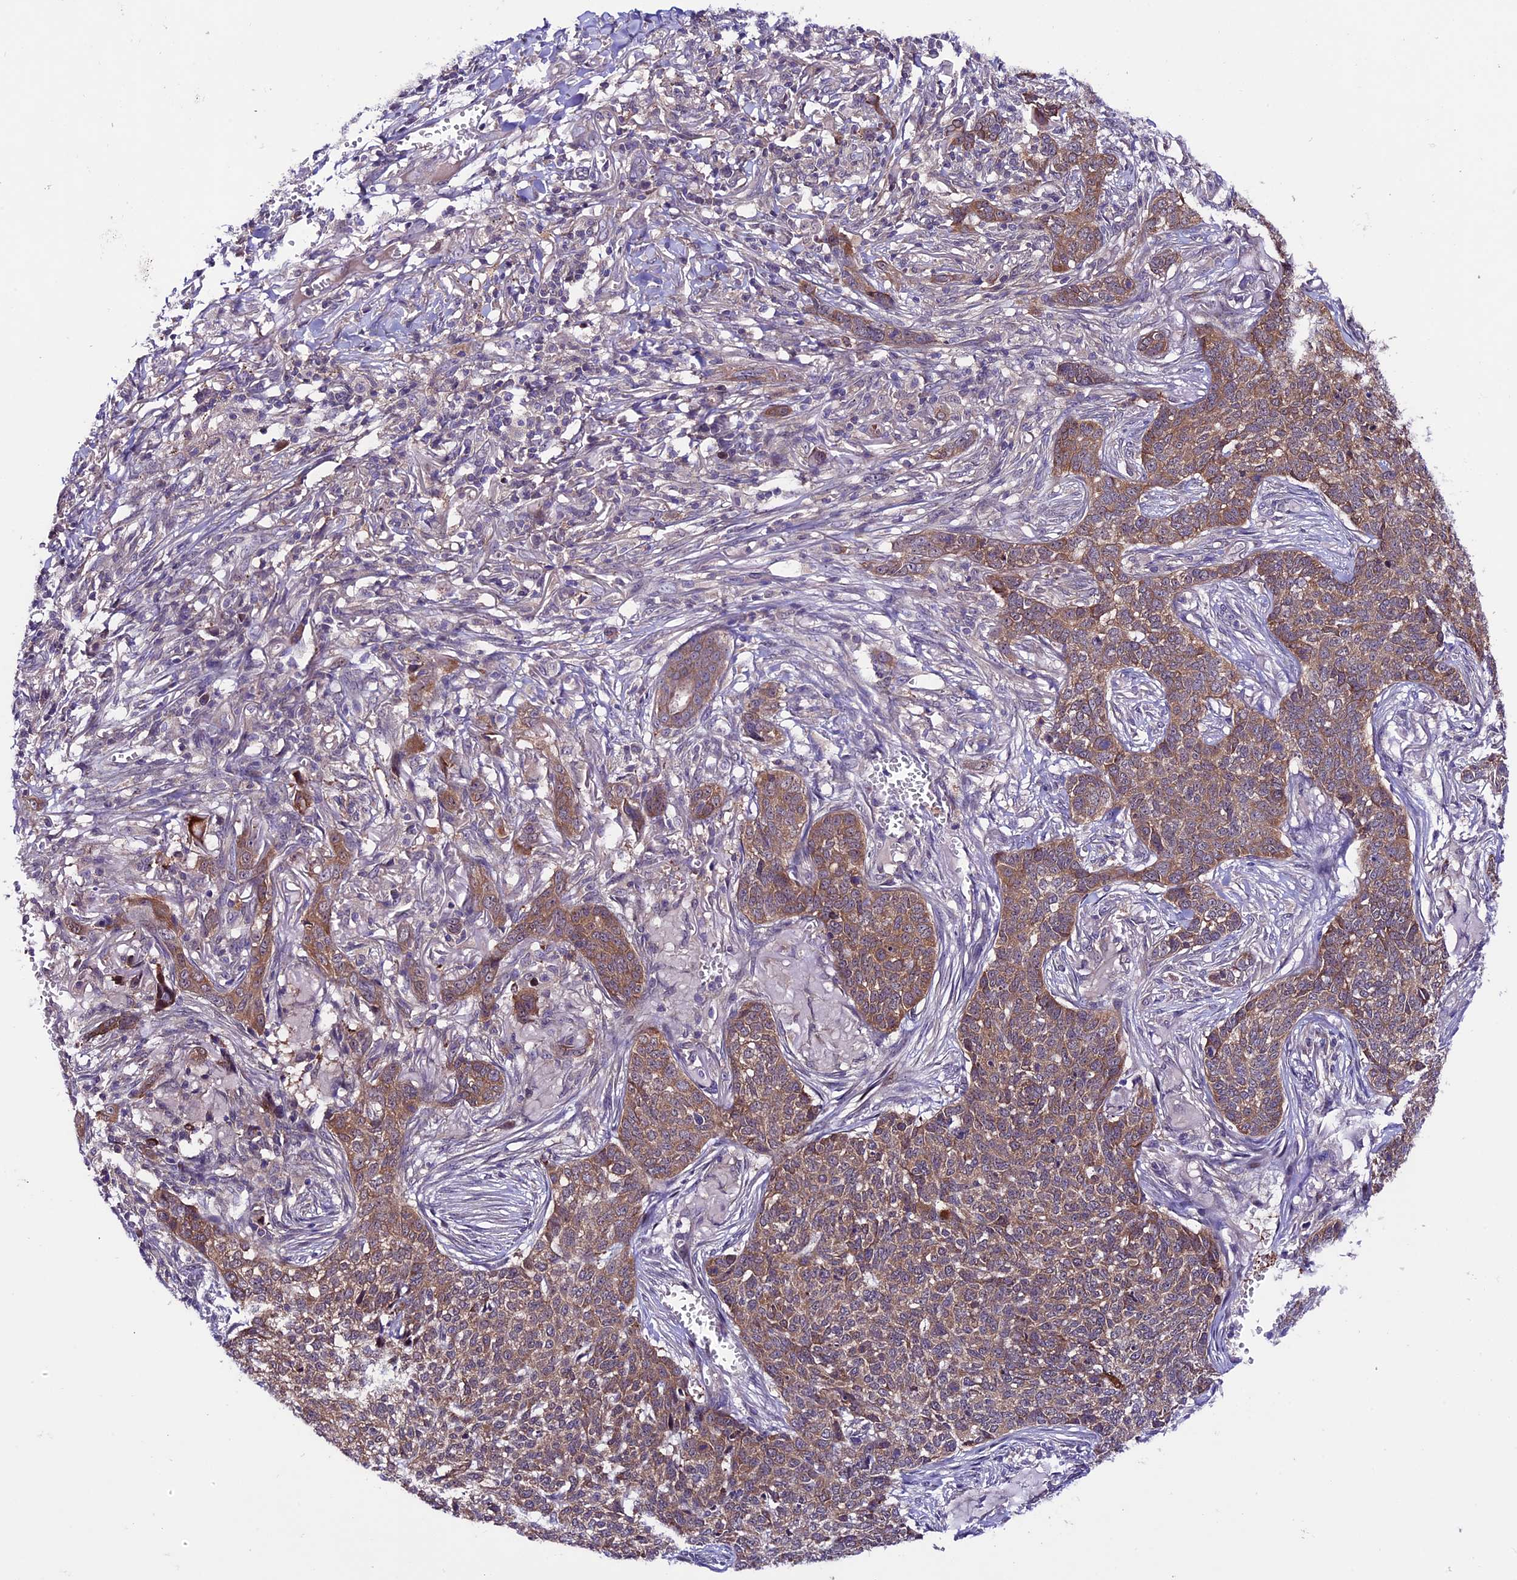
{"staining": {"intensity": "moderate", "quantity": ">75%", "location": "cytoplasmic/membranous"}, "tissue": "skin cancer", "cell_type": "Tumor cells", "image_type": "cancer", "snomed": [{"axis": "morphology", "description": "Basal cell carcinoma"}, {"axis": "topography", "description": "Skin"}], "caption": "Skin basal cell carcinoma was stained to show a protein in brown. There is medium levels of moderate cytoplasmic/membranous positivity in approximately >75% of tumor cells.", "gene": "XKR7", "patient": {"sex": "male", "age": 85}}